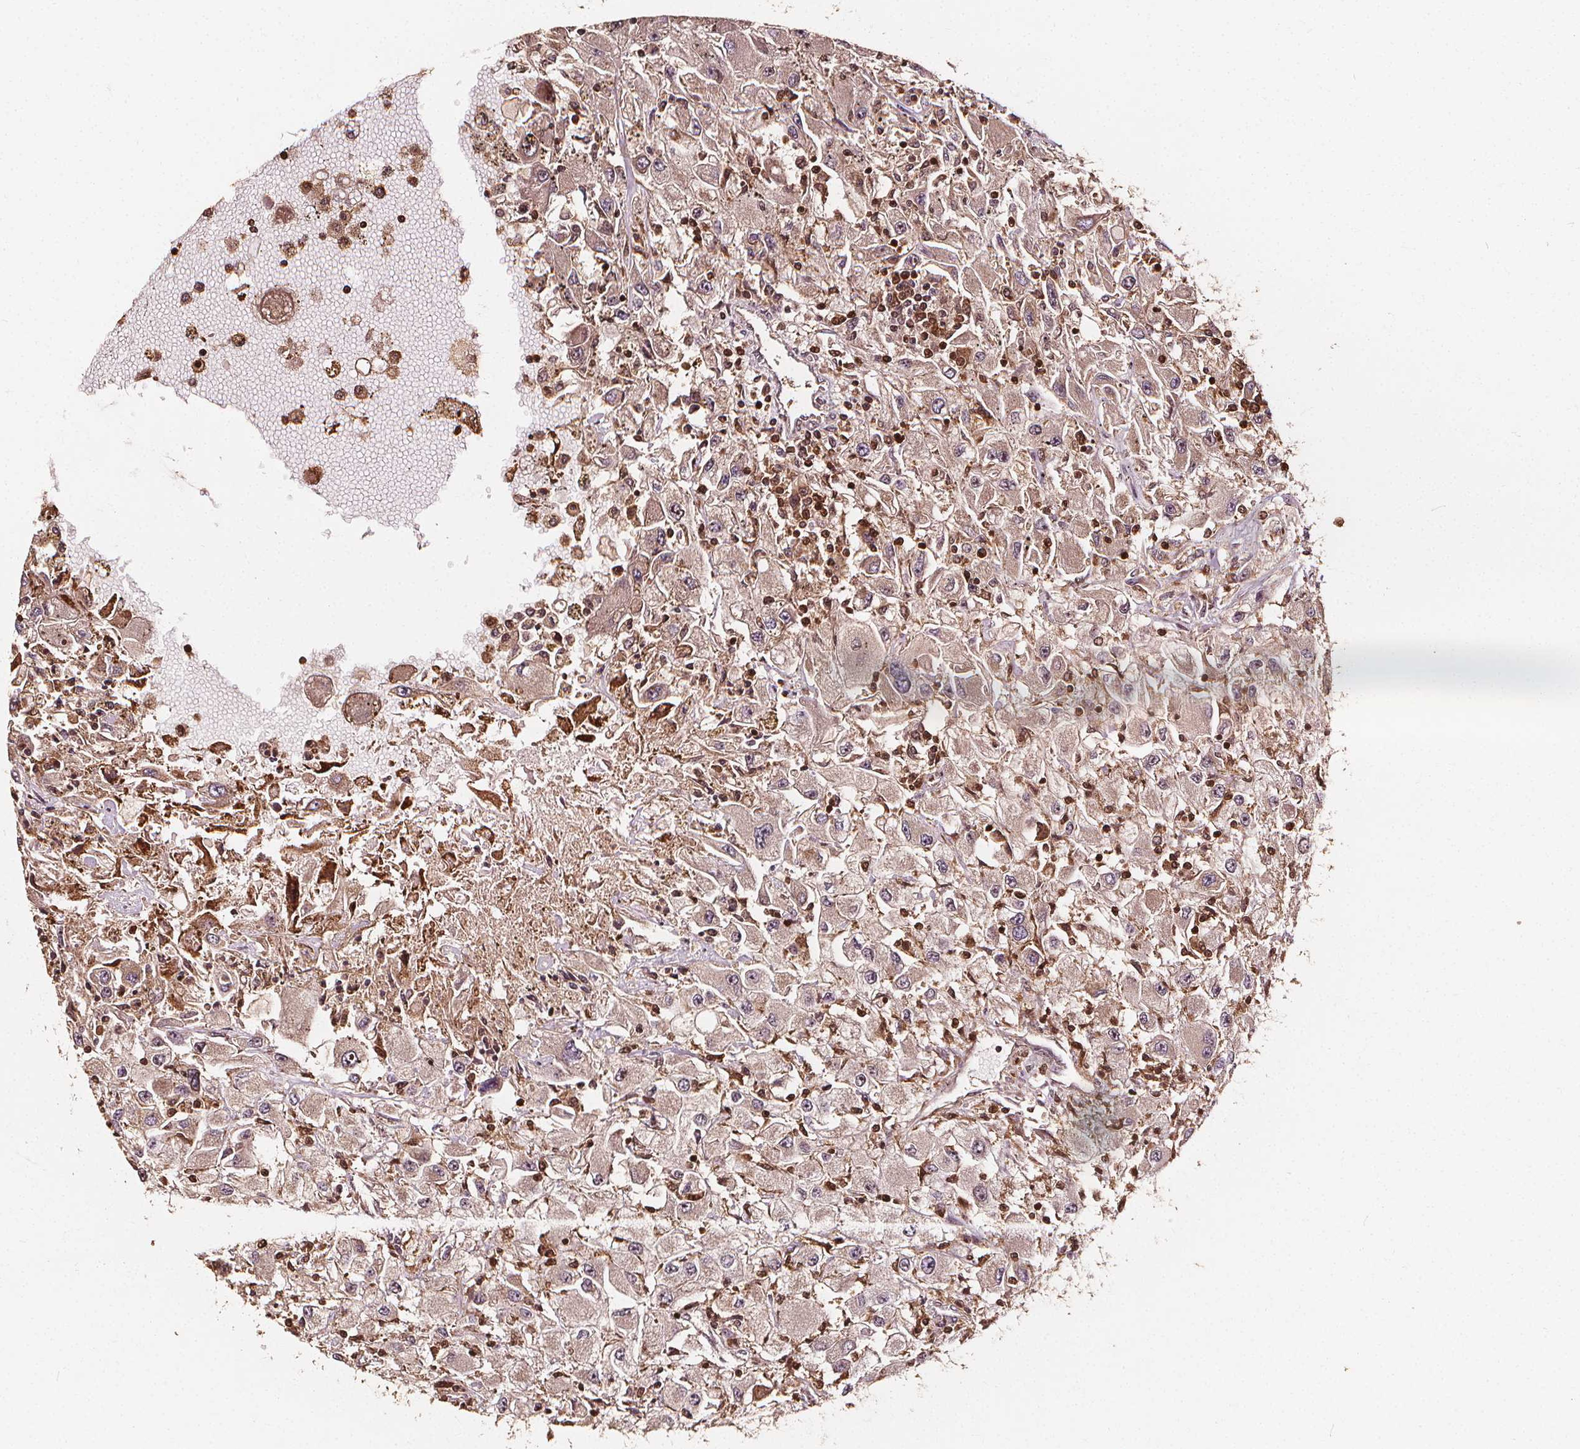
{"staining": {"intensity": "negative", "quantity": "none", "location": "none"}, "tissue": "renal cancer", "cell_type": "Tumor cells", "image_type": "cancer", "snomed": [{"axis": "morphology", "description": "Adenocarcinoma, NOS"}, {"axis": "topography", "description": "Kidney"}], "caption": "DAB (3,3'-diaminobenzidine) immunohistochemical staining of renal cancer exhibits no significant staining in tumor cells.", "gene": "EXOSC9", "patient": {"sex": "female", "age": 67}}